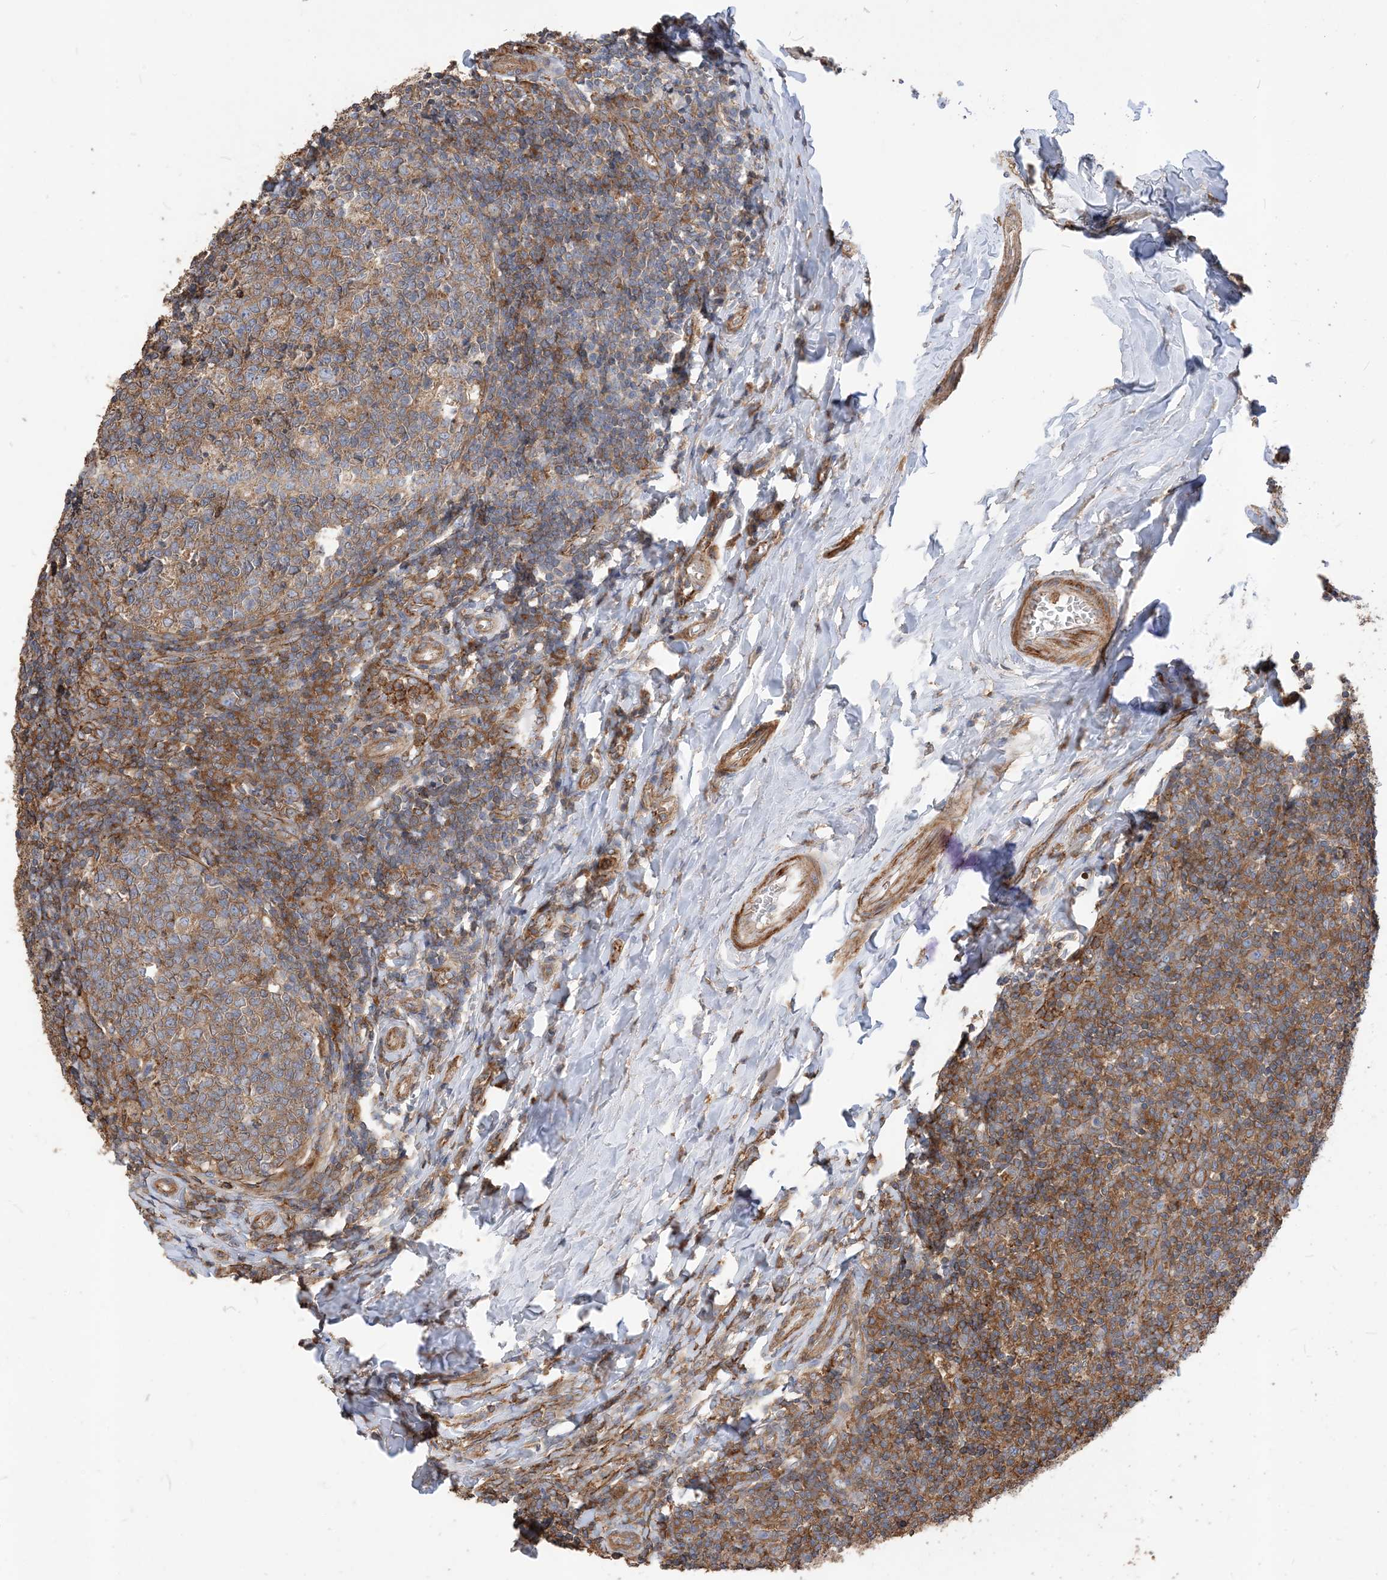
{"staining": {"intensity": "moderate", "quantity": ">75%", "location": "cytoplasmic/membranous"}, "tissue": "tonsil", "cell_type": "Germinal center cells", "image_type": "normal", "snomed": [{"axis": "morphology", "description": "Normal tissue, NOS"}, {"axis": "topography", "description": "Tonsil"}], "caption": "Moderate cytoplasmic/membranous staining is seen in approximately >75% of germinal center cells in unremarkable tonsil.", "gene": "PARVG", "patient": {"sex": "female", "age": 19}}